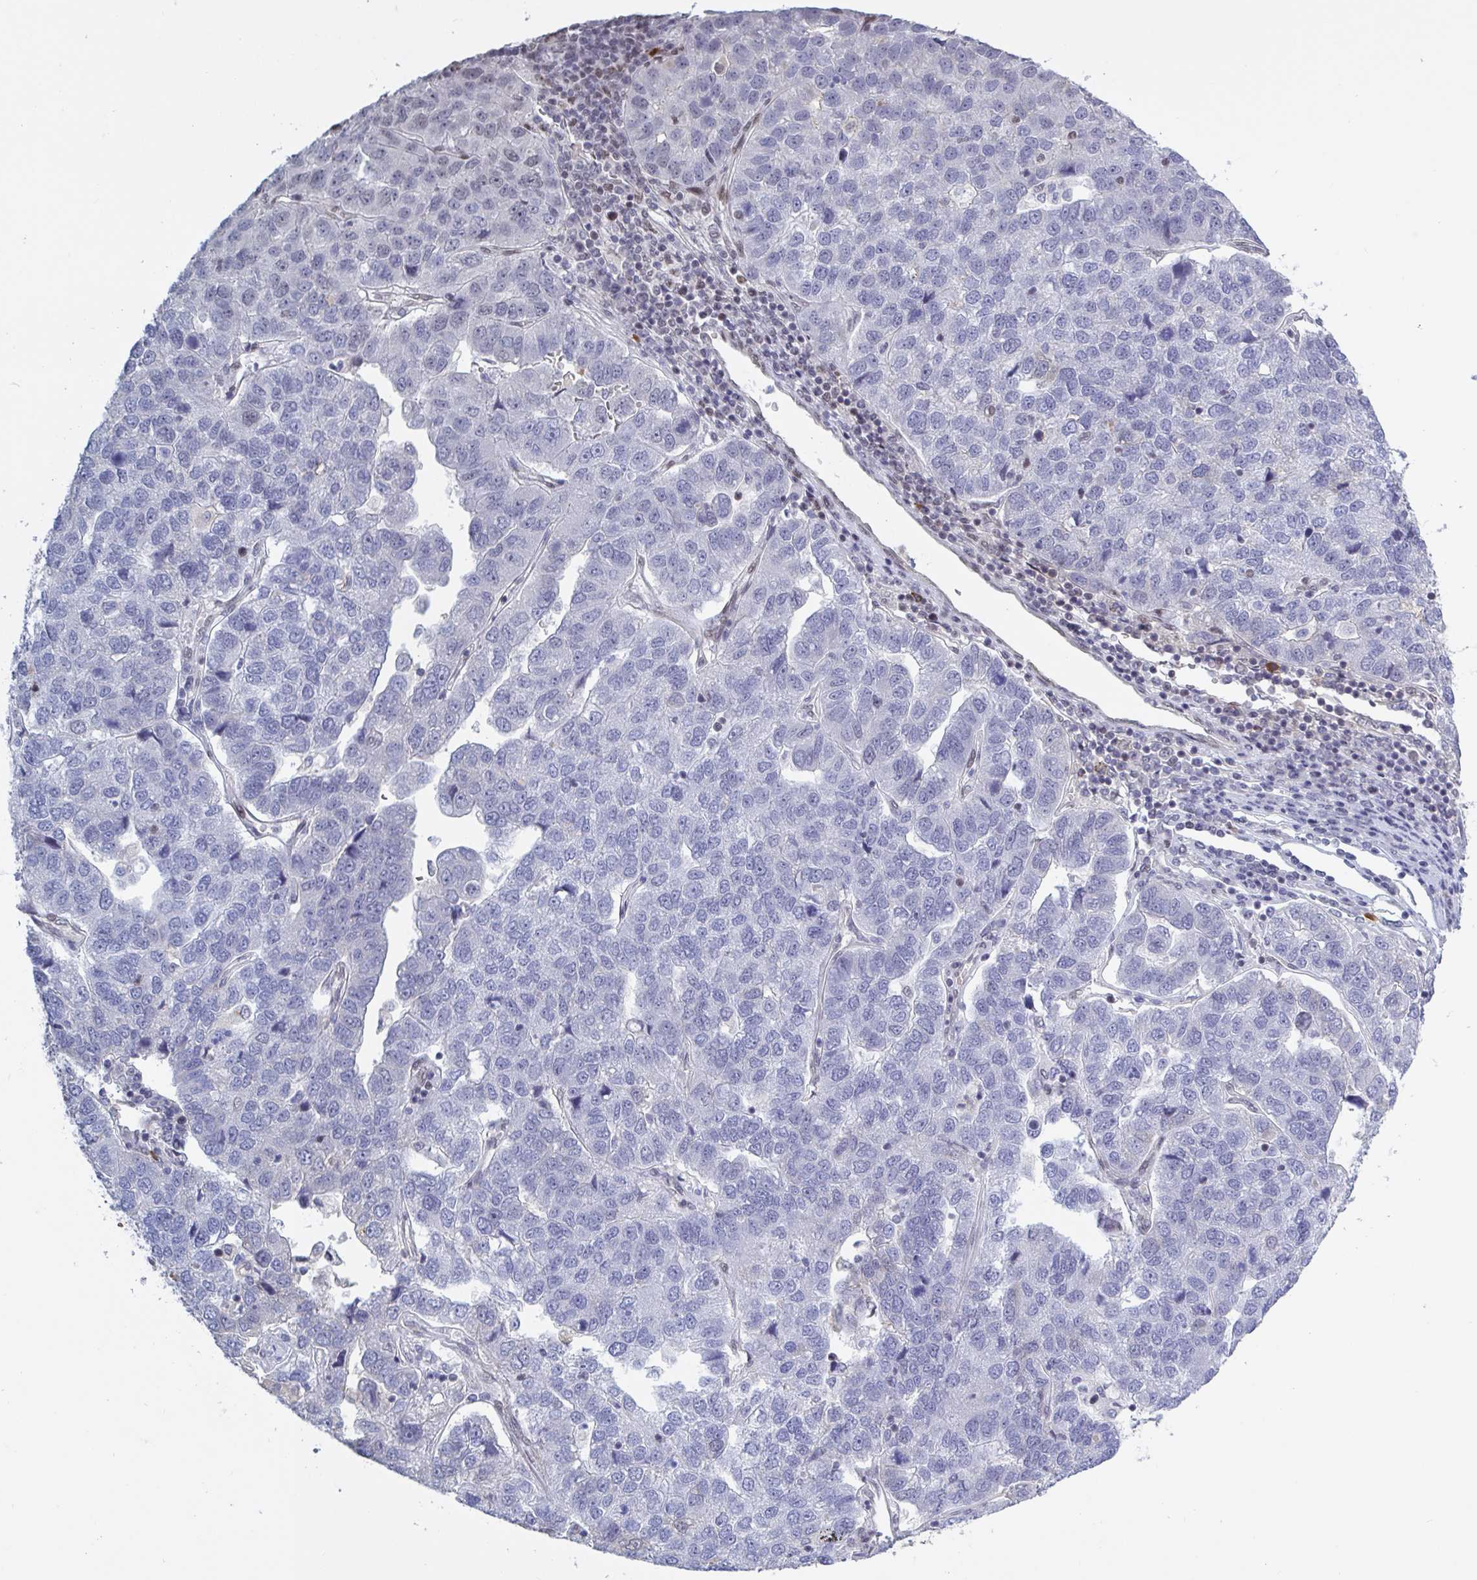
{"staining": {"intensity": "negative", "quantity": "none", "location": "none"}, "tissue": "pancreatic cancer", "cell_type": "Tumor cells", "image_type": "cancer", "snomed": [{"axis": "morphology", "description": "Adenocarcinoma, NOS"}, {"axis": "topography", "description": "Pancreas"}], "caption": "Tumor cells show no significant protein expression in pancreatic cancer.", "gene": "BCL7B", "patient": {"sex": "female", "age": 61}}